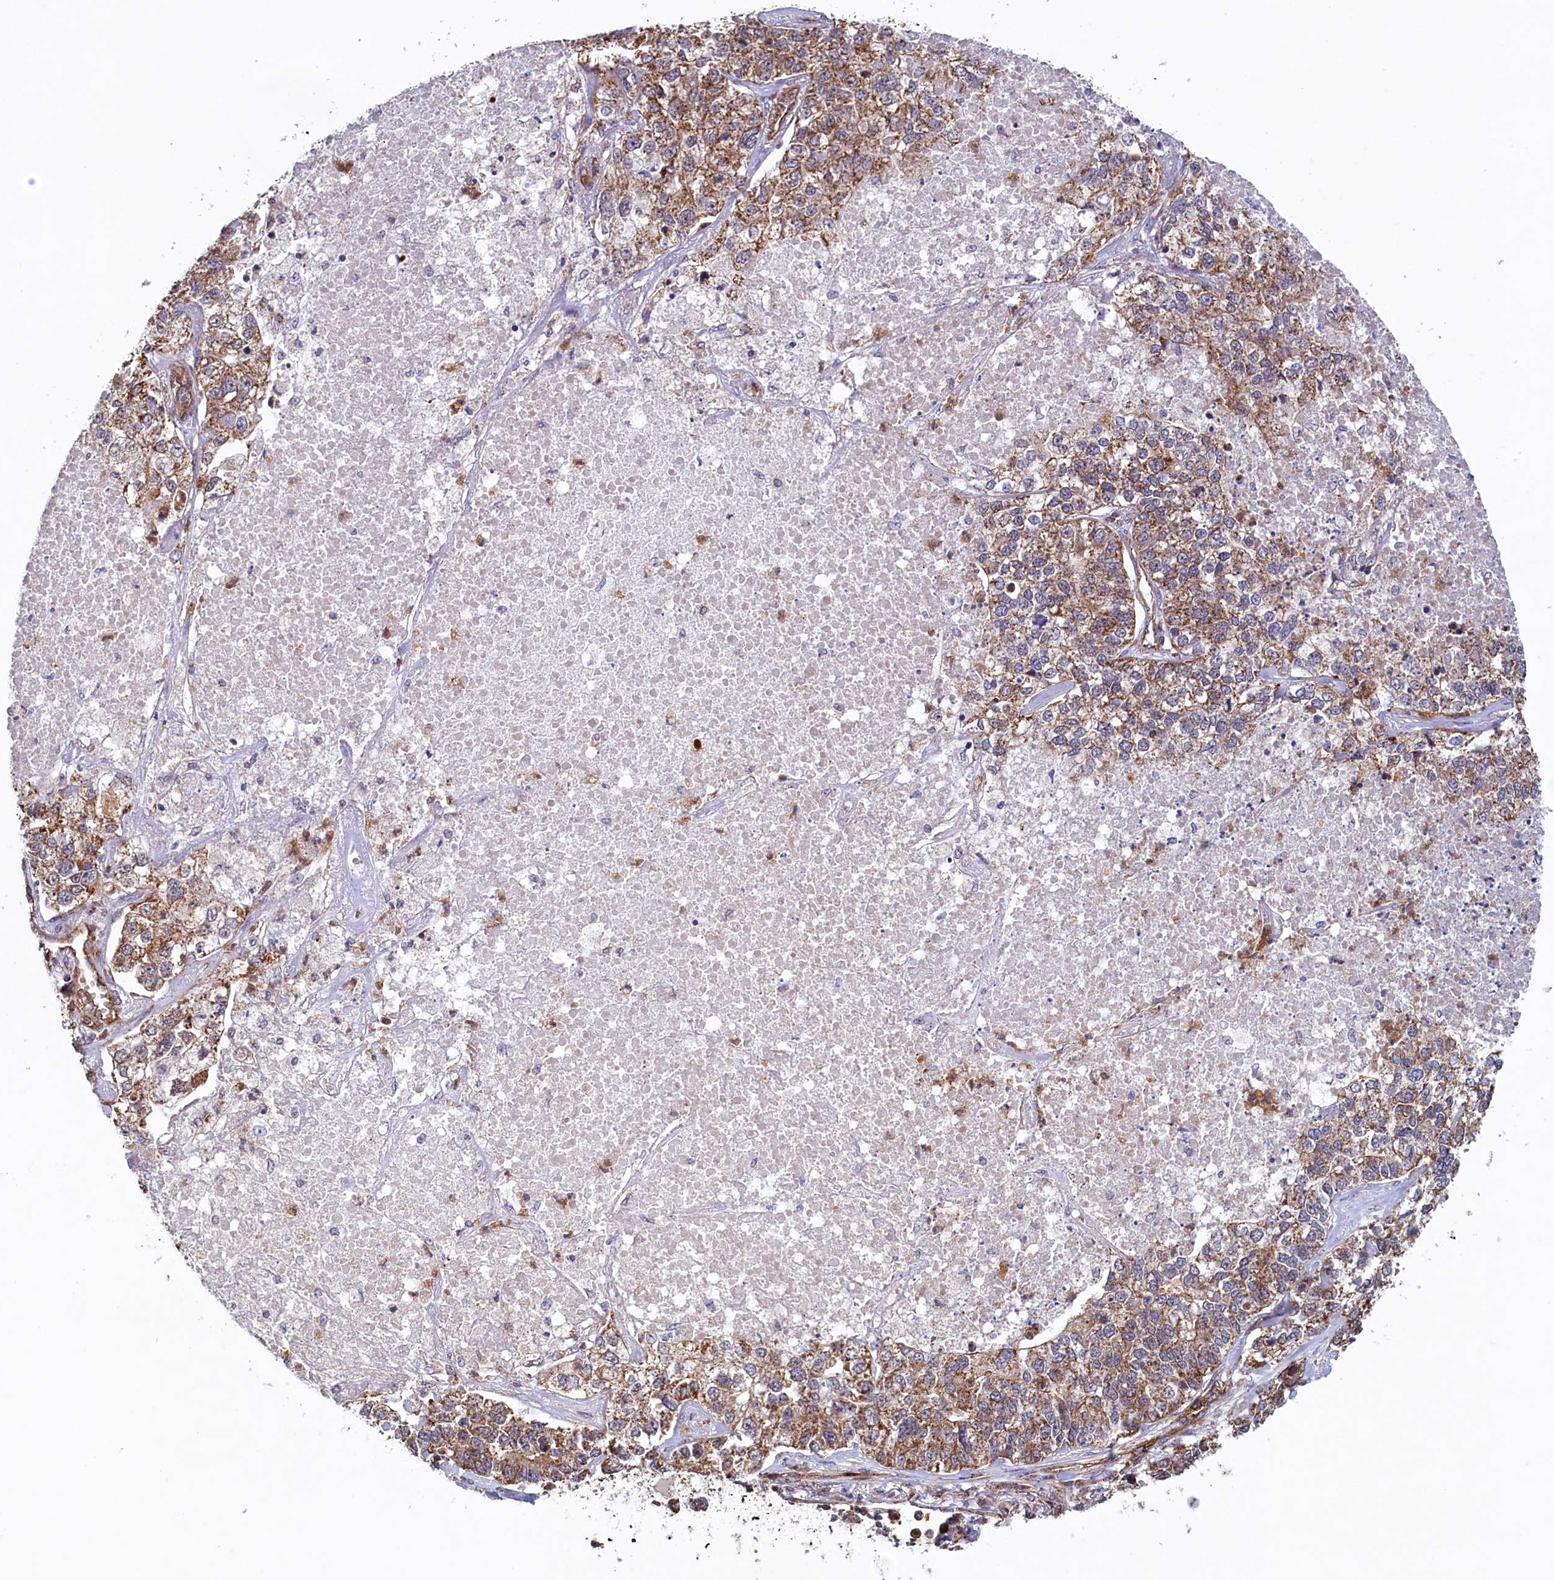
{"staining": {"intensity": "moderate", "quantity": ">75%", "location": "cytoplasmic/membranous"}, "tissue": "lung cancer", "cell_type": "Tumor cells", "image_type": "cancer", "snomed": [{"axis": "morphology", "description": "Adenocarcinoma, NOS"}, {"axis": "topography", "description": "Lung"}], "caption": "An image of human lung cancer (adenocarcinoma) stained for a protein reveals moderate cytoplasmic/membranous brown staining in tumor cells.", "gene": "UBE3B", "patient": {"sex": "male", "age": 49}}